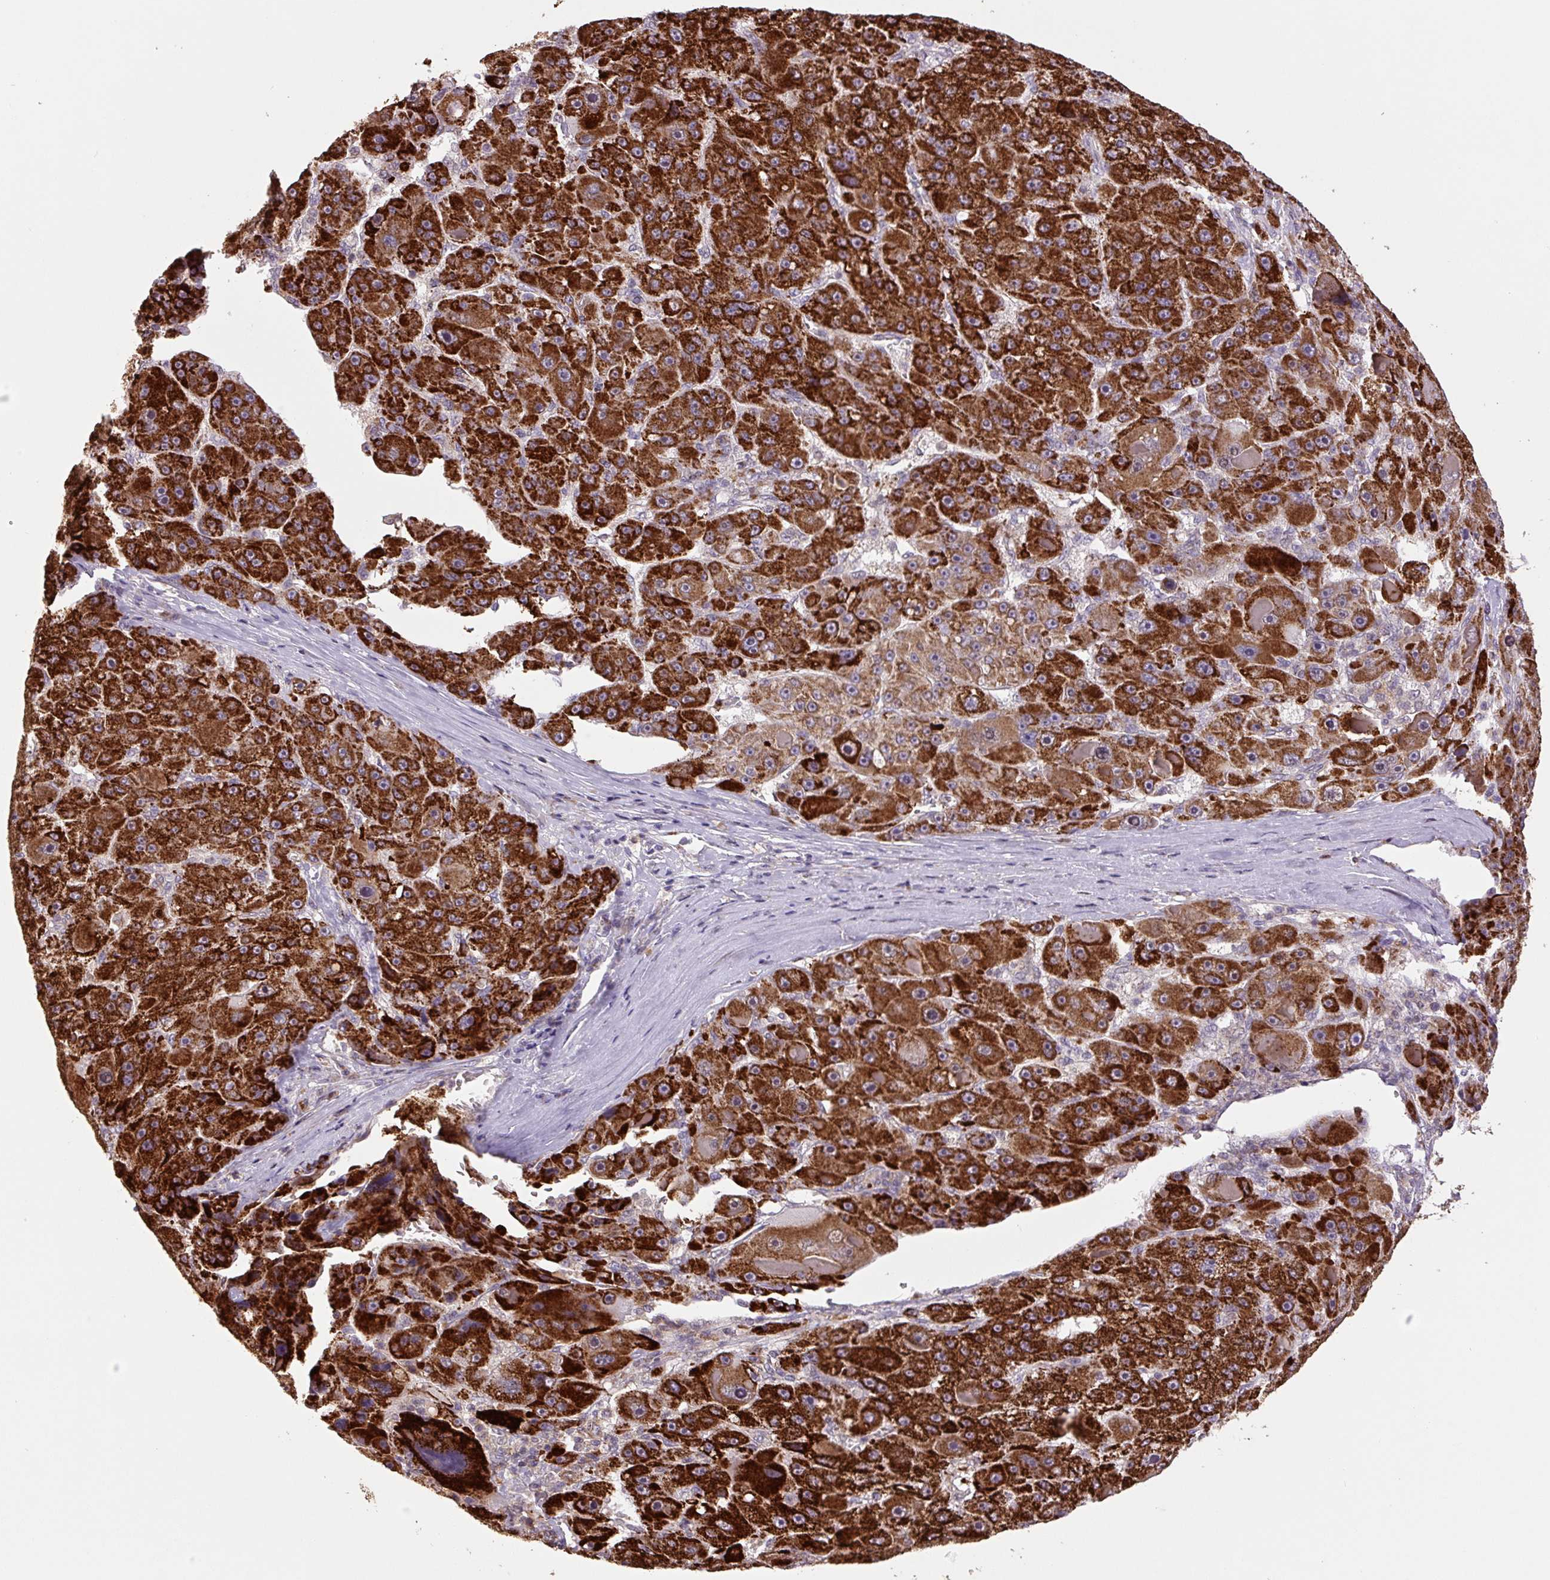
{"staining": {"intensity": "strong", "quantity": ">75%", "location": "cytoplasmic/membranous"}, "tissue": "liver cancer", "cell_type": "Tumor cells", "image_type": "cancer", "snomed": [{"axis": "morphology", "description": "Carcinoma, Hepatocellular, NOS"}, {"axis": "topography", "description": "Liver"}], "caption": "An image of human liver cancer (hepatocellular carcinoma) stained for a protein reveals strong cytoplasmic/membranous brown staining in tumor cells.", "gene": "TMEM160", "patient": {"sex": "male", "age": 76}}